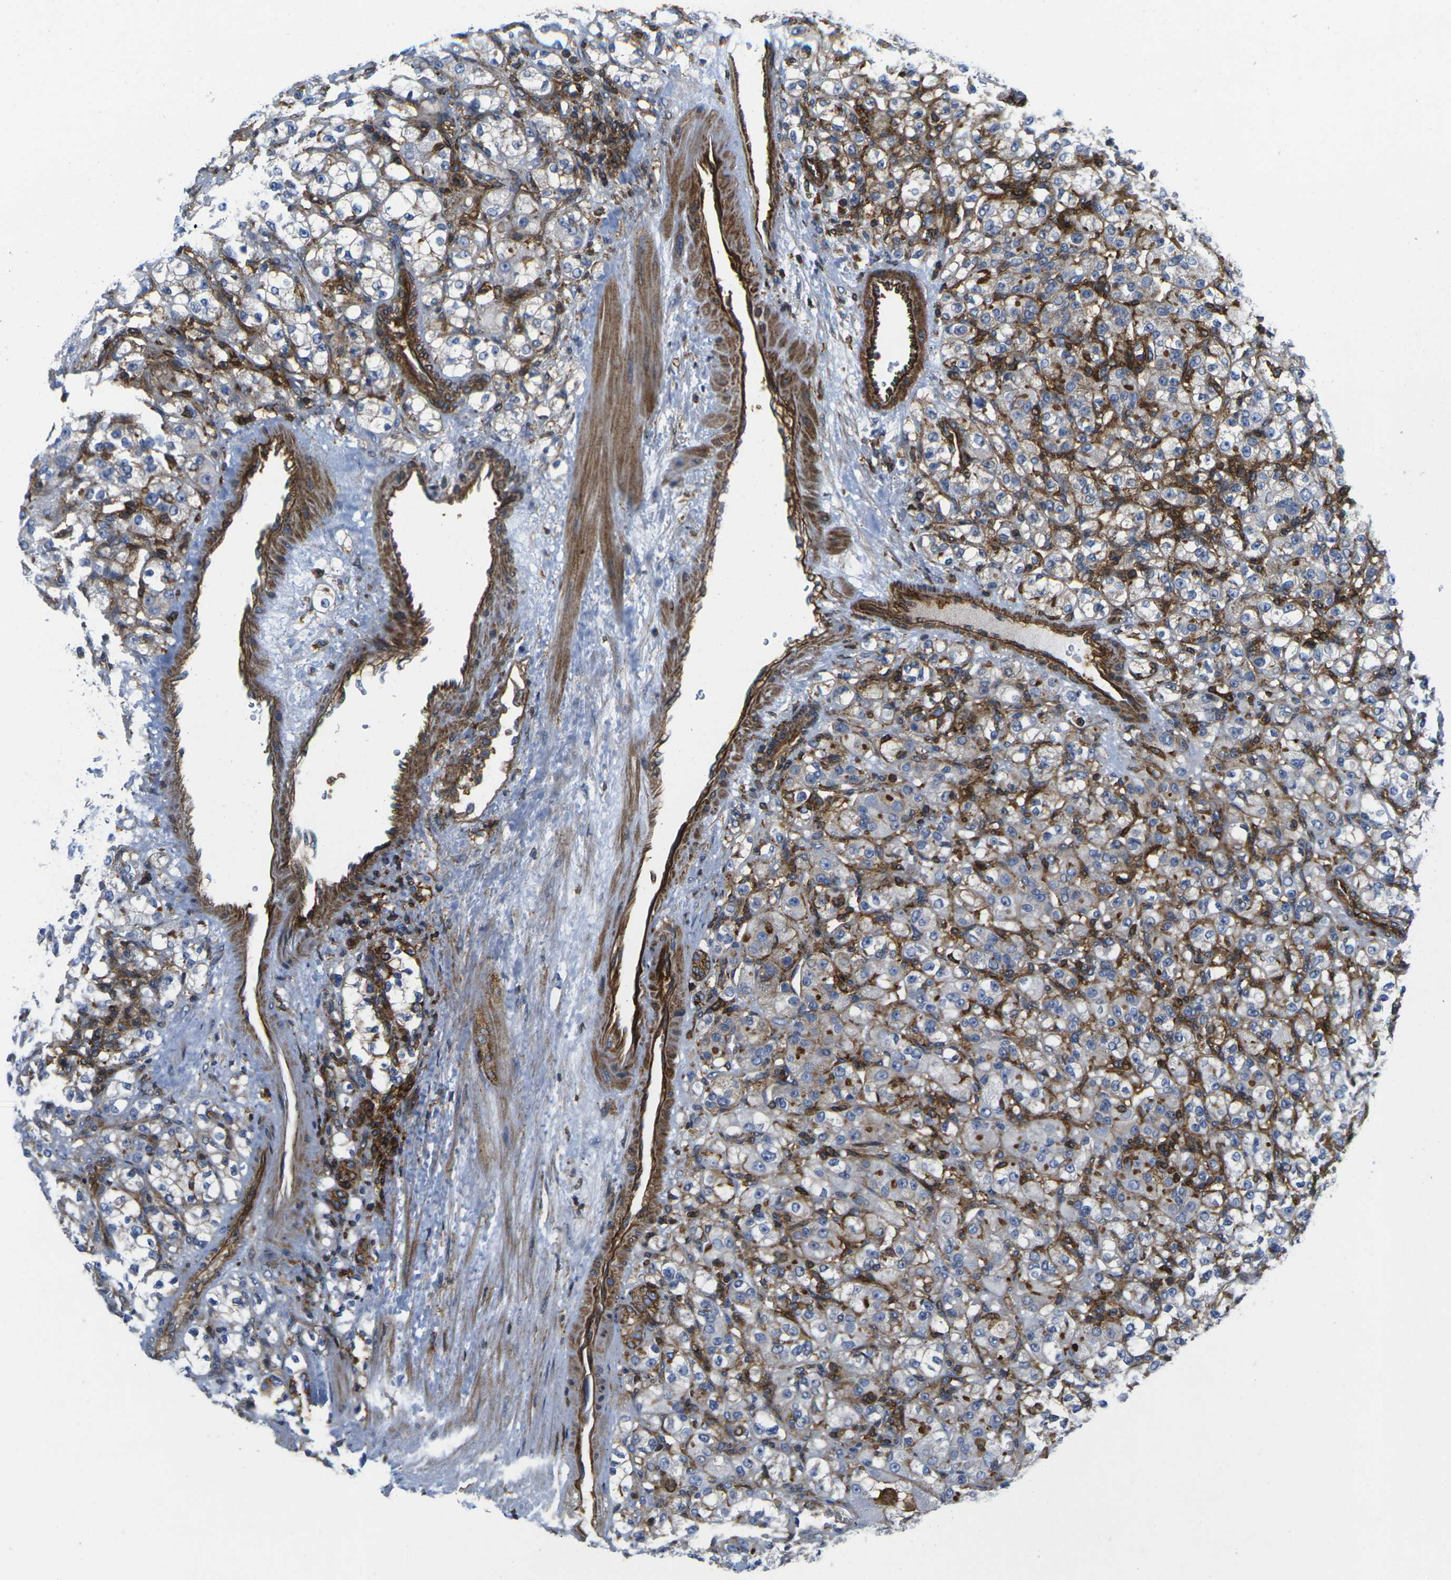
{"staining": {"intensity": "weak", "quantity": ">75%", "location": "cytoplasmic/membranous"}, "tissue": "renal cancer", "cell_type": "Tumor cells", "image_type": "cancer", "snomed": [{"axis": "morphology", "description": "Adenocarcinoma, NOS"}, {"axis": "topography", "description": "Kidney"}], "caption": "Immunohistochemistry micrograph of adenocarcinoma (renal) stained for a protein (brown), which reveals low levels of weak cytoplasmic/membranous expression in approximately >75% of tumor cells.", "gene": "IQGAP1", "patient": {"sex": "male", "age": 61}}